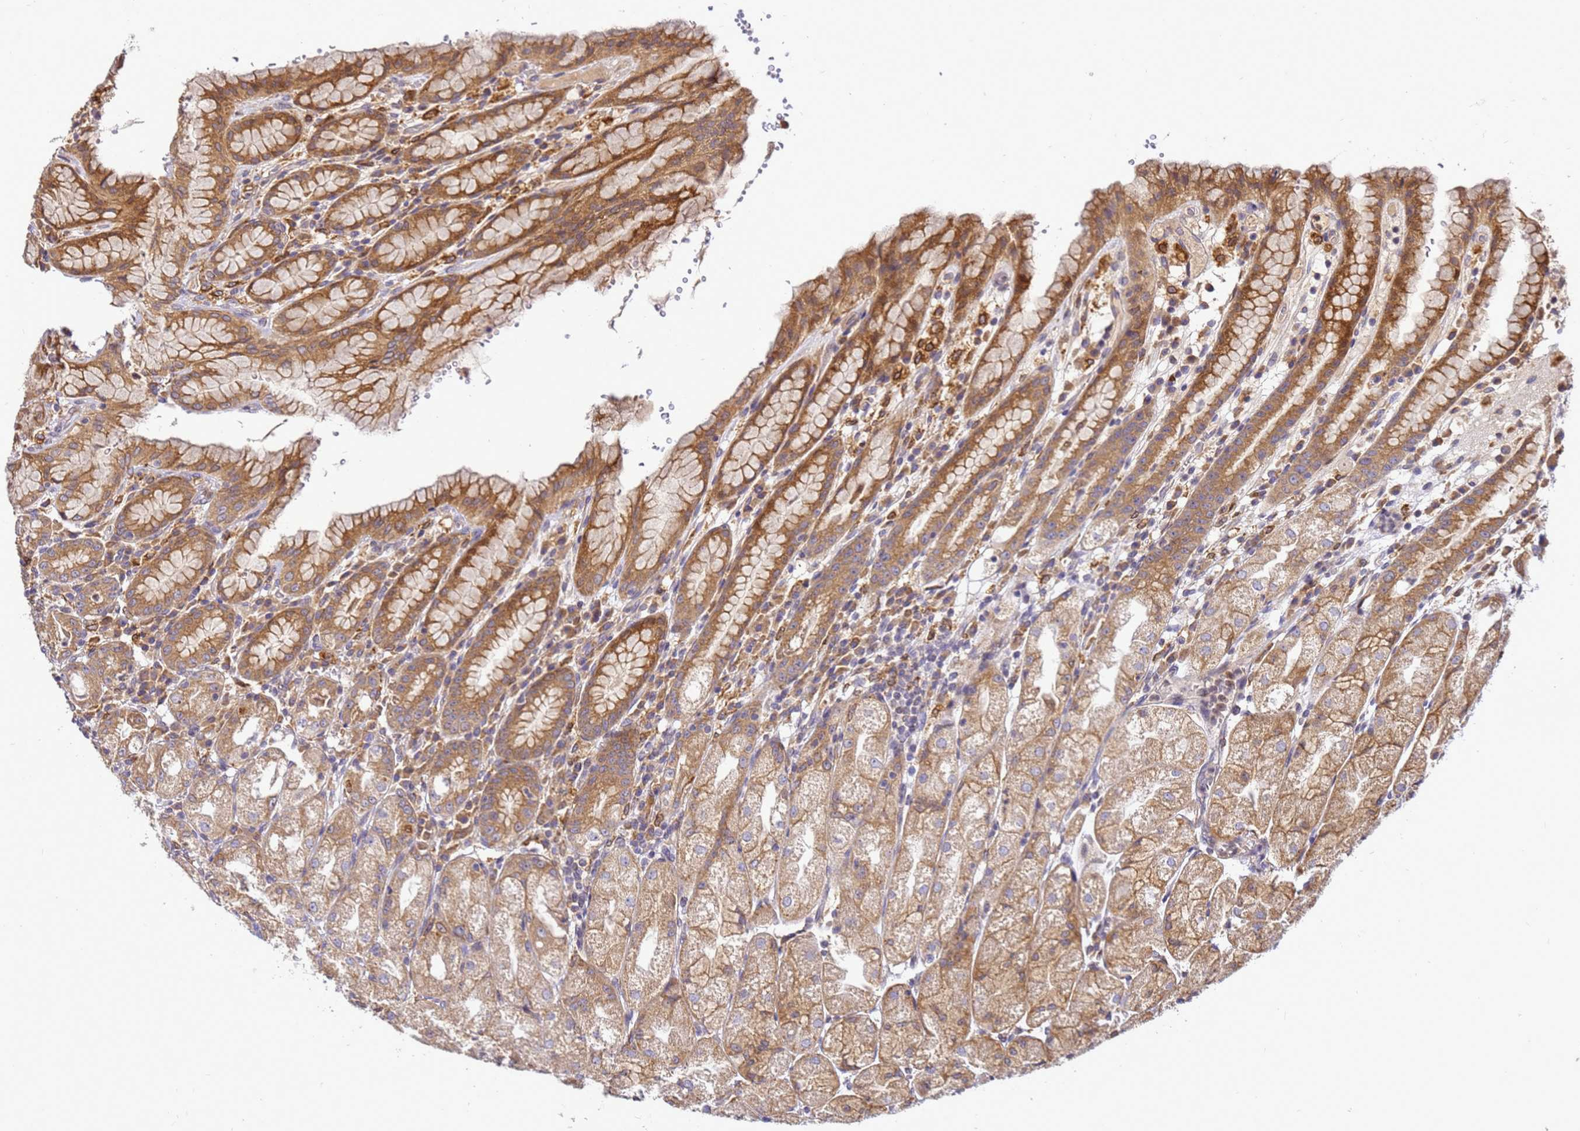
{"staining": {"intensity": "moderate", "quantity": ">75%", "location": "cytoplasmic/membranous"}, "tissue": "stomach", "cell_type": "Glandular cells", "image_type": "normal", "snomed": [{"axis": "morphology", "description": "Normal tissue, NOS"}, {"axis": "topography", "description": "Stomach, upper"}], "caption": "Protein expression by immunohistochemistry shows moderate cytoplasmic/membranous positivity in about >75% of glandular cells in benign stomach. (Brightfield microscopy of DAB IHC at high magnification).", "gene": "ADPGK", "patient": {"sex": "male", "age": 52}}